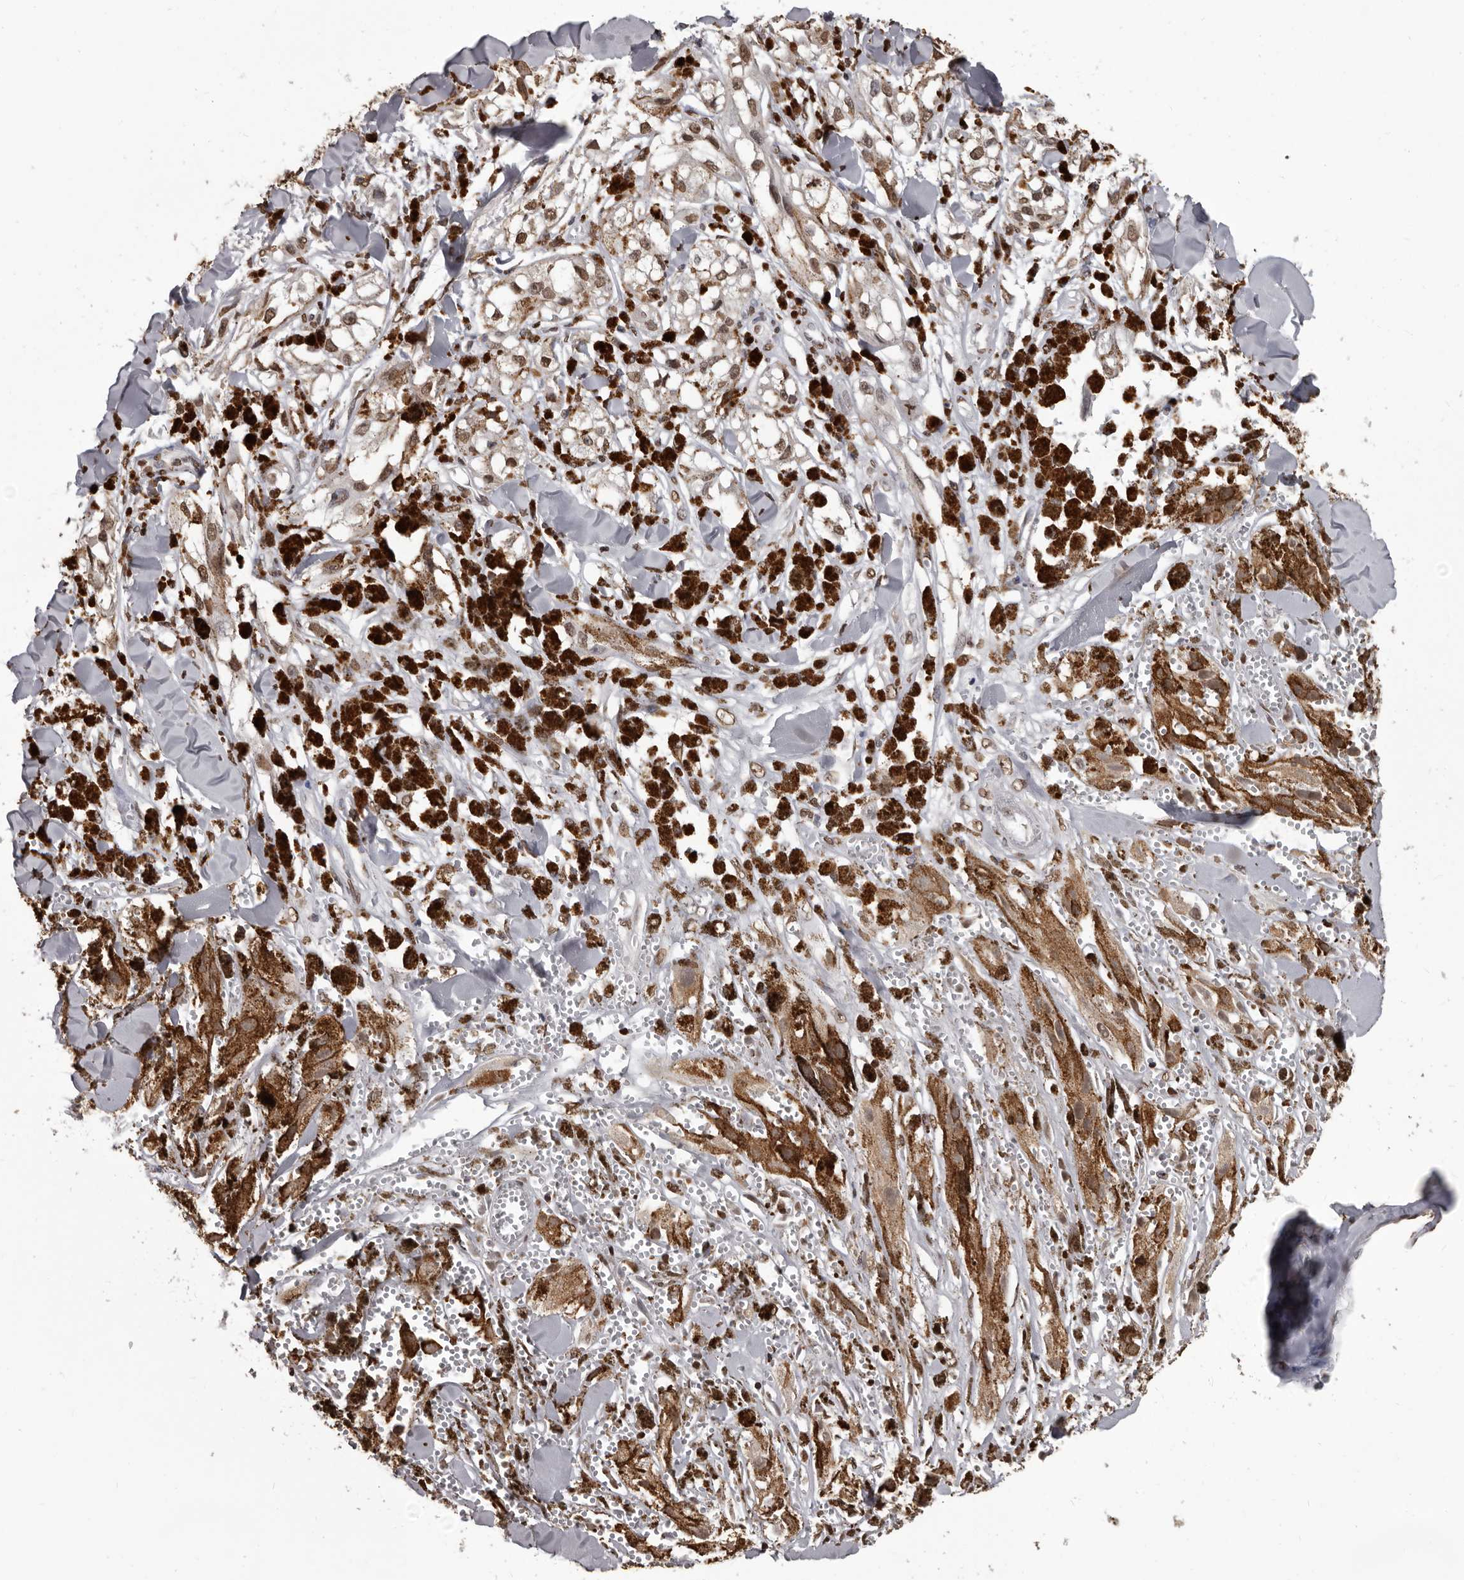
{"staining": {"intensity": "weak", "quantity": ">75%", "location": "nuclear"}, "tissue": "melanoma", "cell_type": "Tumor cells", "image_type": "cancer", "snomed": [{"axis": "morphology", "description": "Malignant melanoma, NOS"}, {"axis": "topography", "description": "Skin"}], "caption": "This photomicrograph demonstrates malignant melanoma stained with immunohistochemistry (IHC) to label a protein in brown. The nuclear of tumor cells show weak positivity for the protein. Nuclei are counter-stained blue.", "gene": "AHR", "patient": {"sex": "male", "age": 88}}